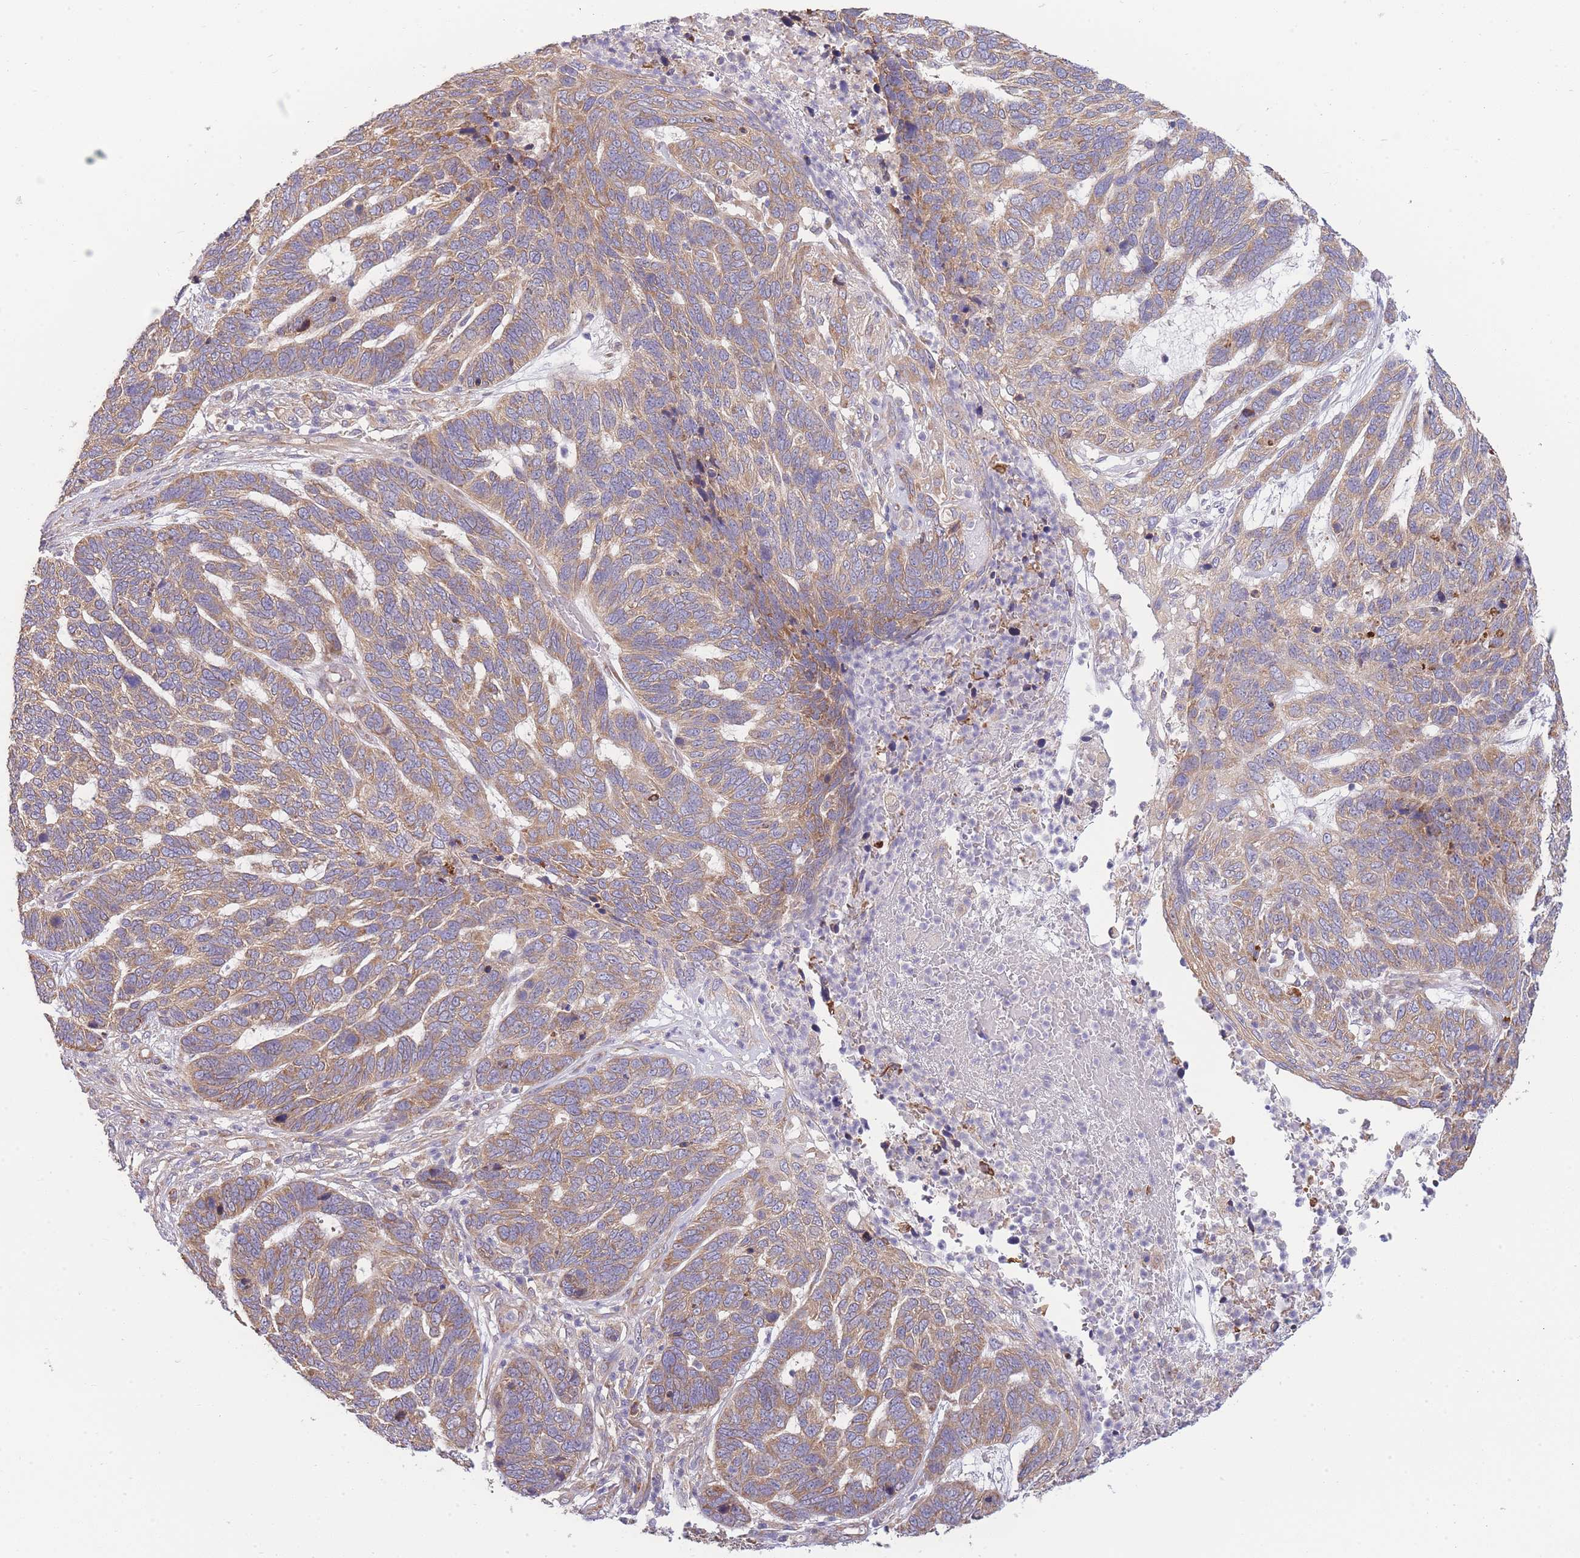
{"staining": {"intensity": "moderate", "quantity": ">75%", "location": "cytoplasmic/membranous"}, "tissue": "skin cancer", "cell_type": "Tumor cells", "image_type": "cancer", "snomed": [{"axis": "morphology", "description": "Basal cell carcinoma"}, {"axis": "topography", "description": "Skin"}], "caption": "A micrograph of skin basal cell carcinoma stained for a protein exhibits moderate cytoplasmic/membranous brown staining in tumor cells.", "gene": "BEX1", "patient": {"sex": "female", "age": 65}}